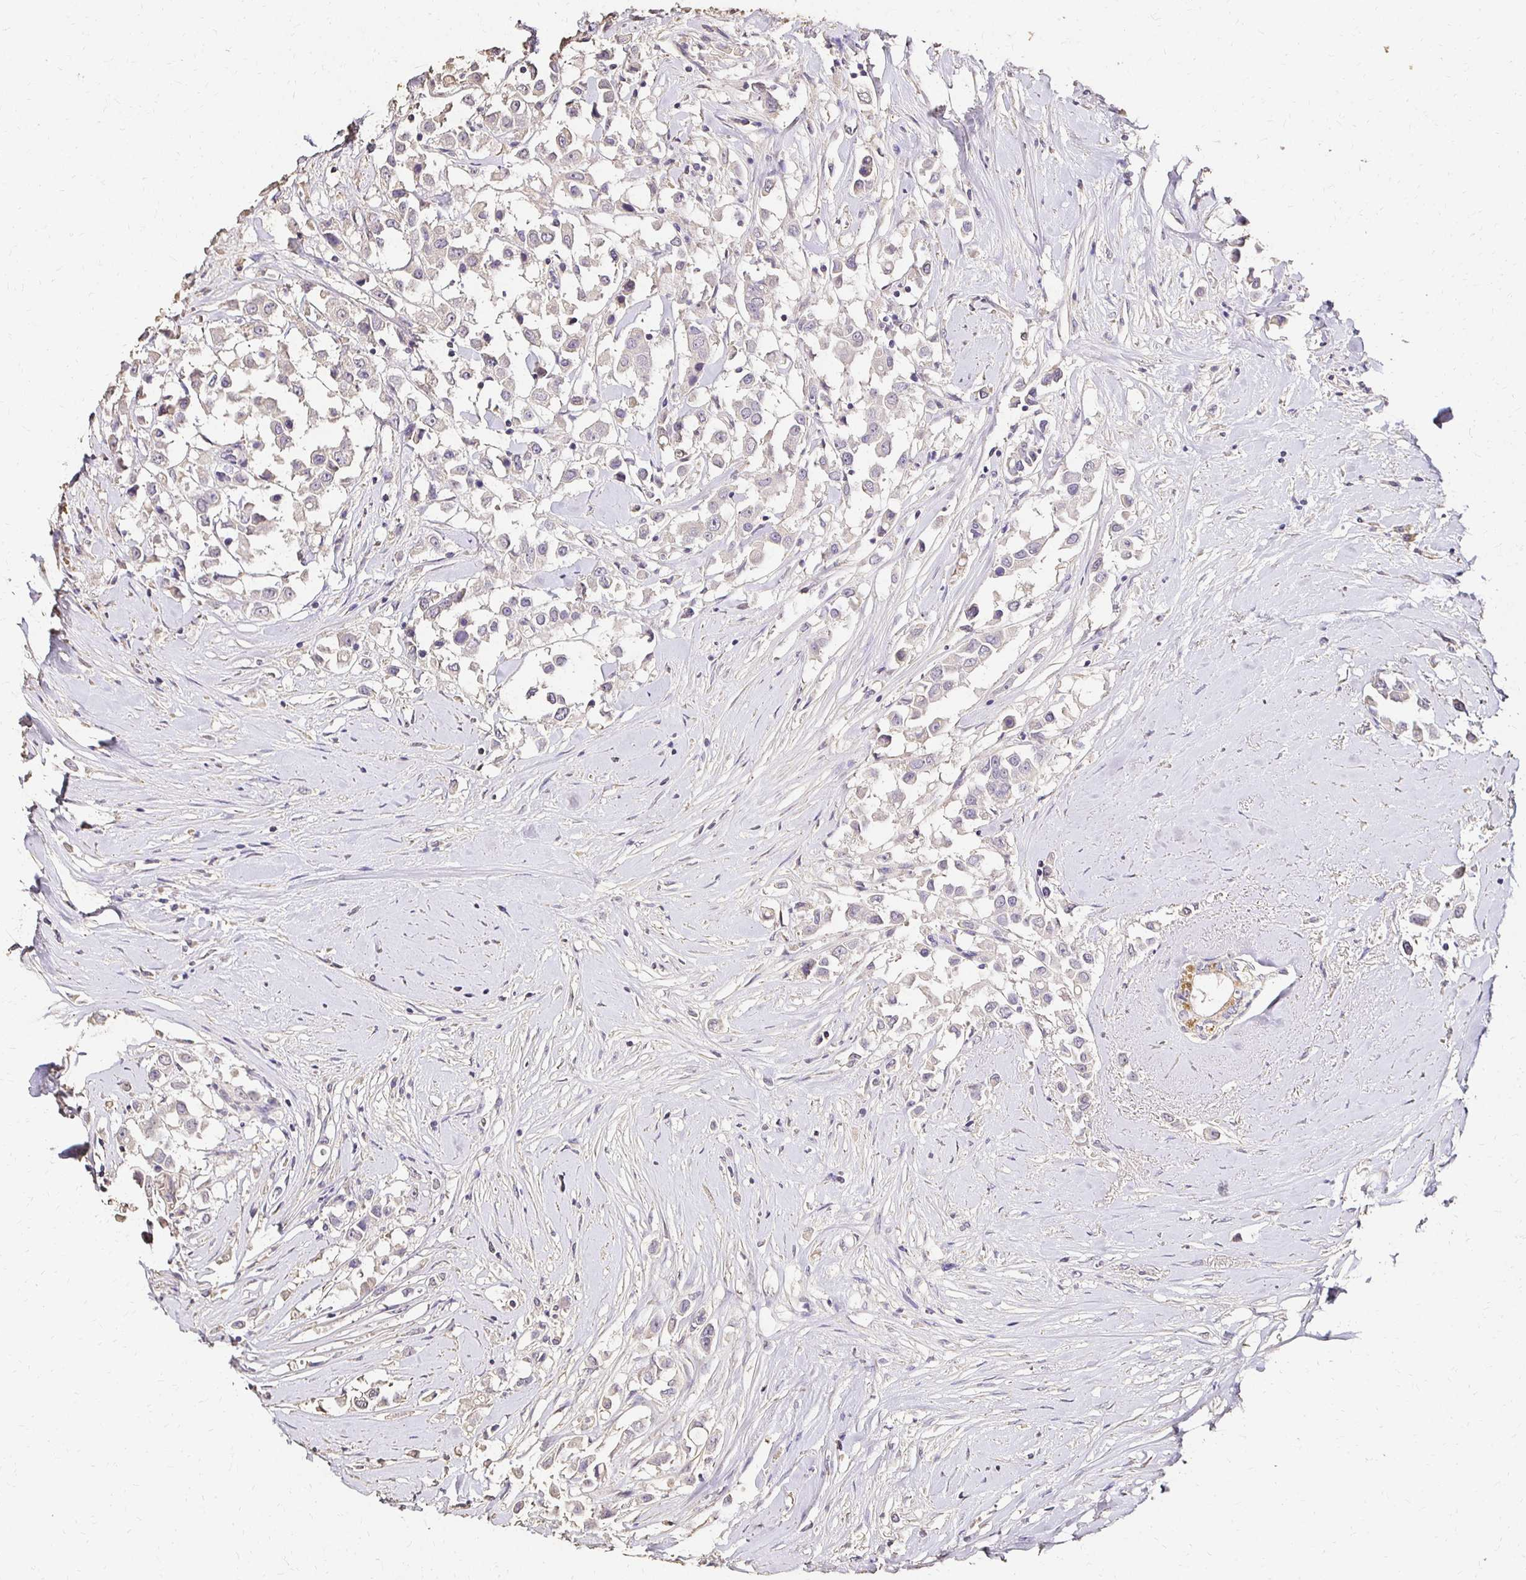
{"staining": {"intensity": "negative", "quantity": "none", "location": "none"}, "tissue": "breast cancer", "cell_type": "Tumor cells", "image_type": "cancer", "snomed": [{"axis": "morphology", "description": "Duct carcinoma"}, {"axis": "topography", "description": "Breast"}], "caption": "Human breast cancer stained for a protein using IHC reveals no positivity in tumor cells.", "gene": "UGT1A6", "patient": {"sex": "female", "age": 61}}